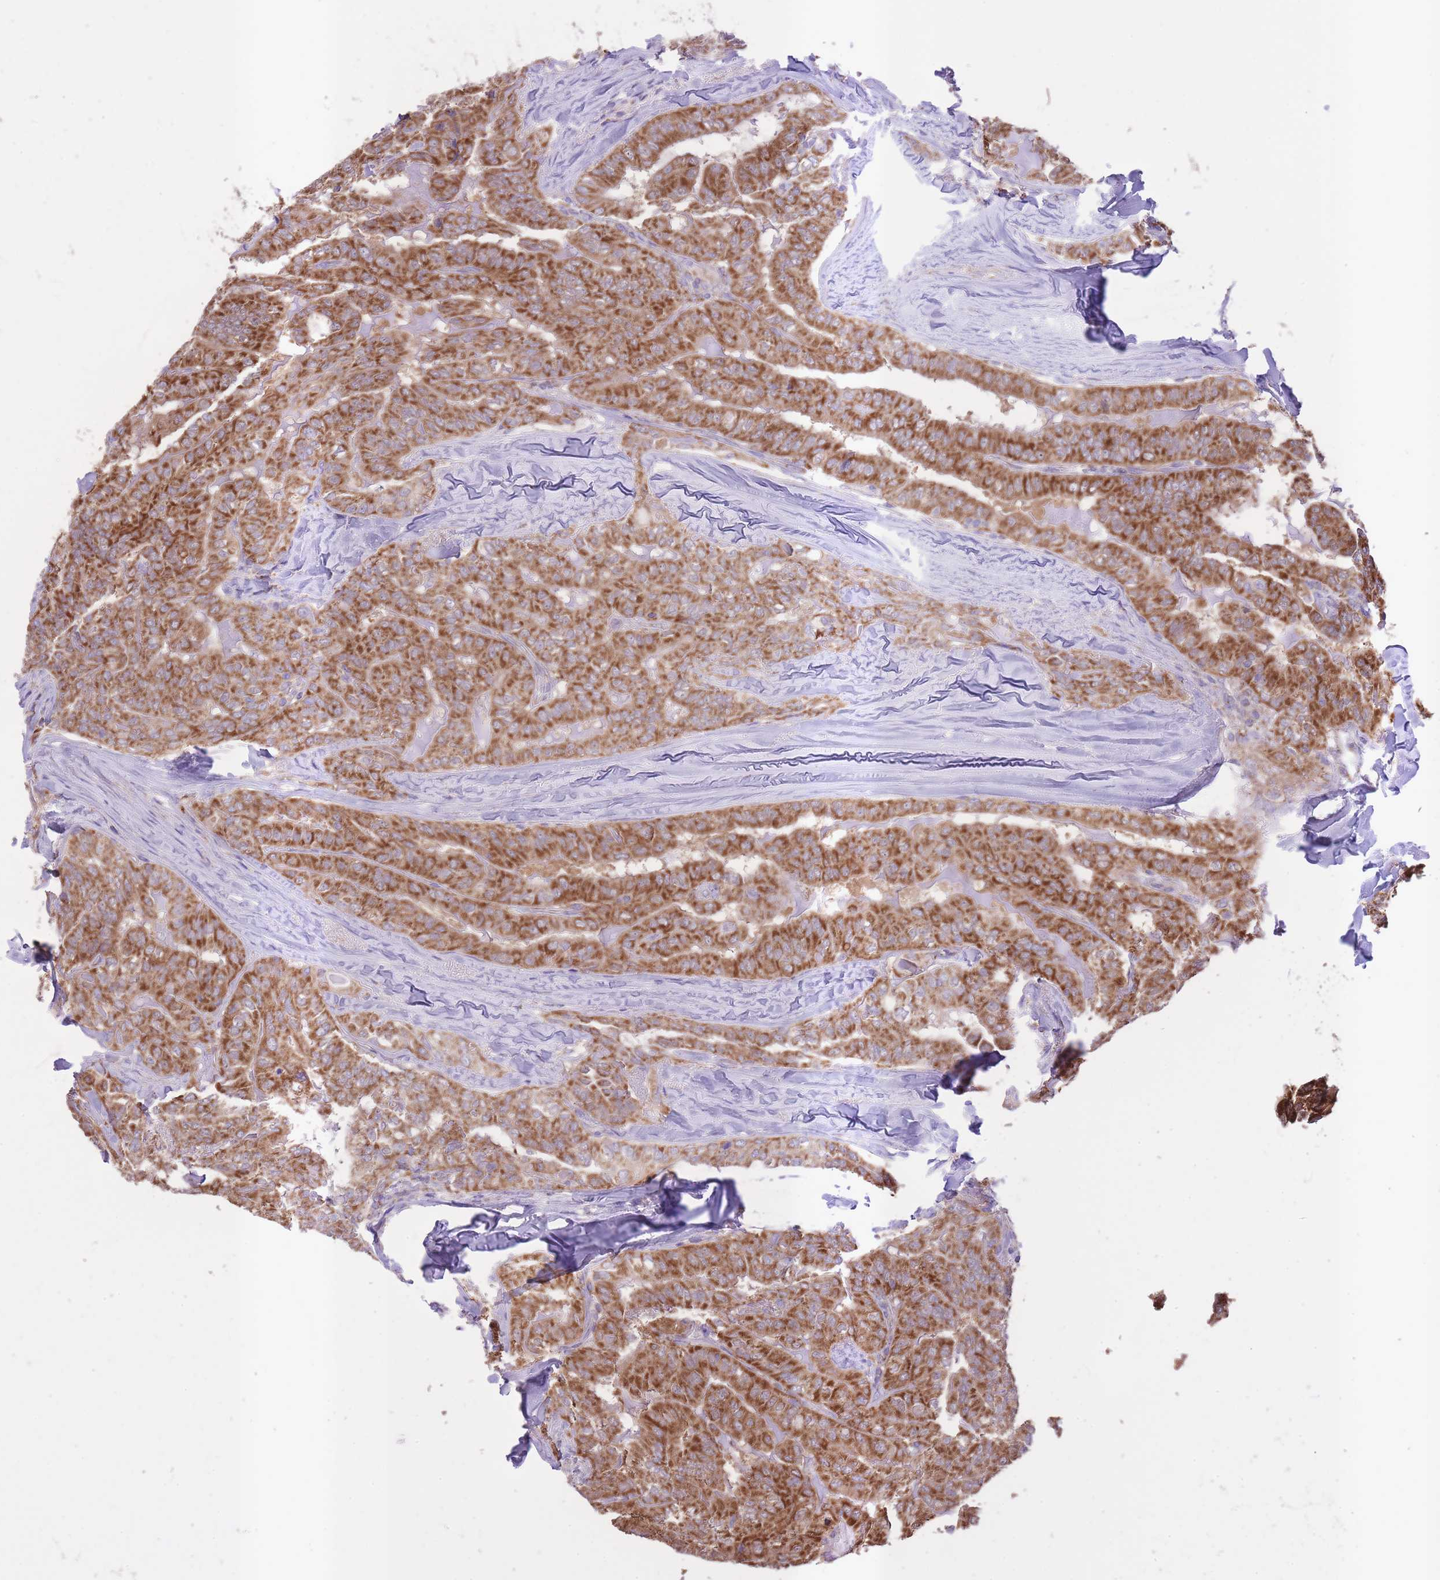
{"staining": {"intensity": "moderate", "quantity": ">75%", "location": "cytoplasmic/membranous"}, "tissue": "thyroid cancer", "cell_type": "Tumor cells", "image_type": "cancer", "snomed": [{"axis": "morphology", "description": "Papillary adenocarcinoma, NOS"}, {"axis": "topography", "description": "Thyroid gland"}], "caption": "Immunohistochemical staining of human thyroid papillary adenocarcinoma shows medium levels of moderate cytoplasmic/membranous staining in approximately >75% of tumor cells.", "gene": "ST3GAL3", "patient": {"sex": "female", "age": 68}}